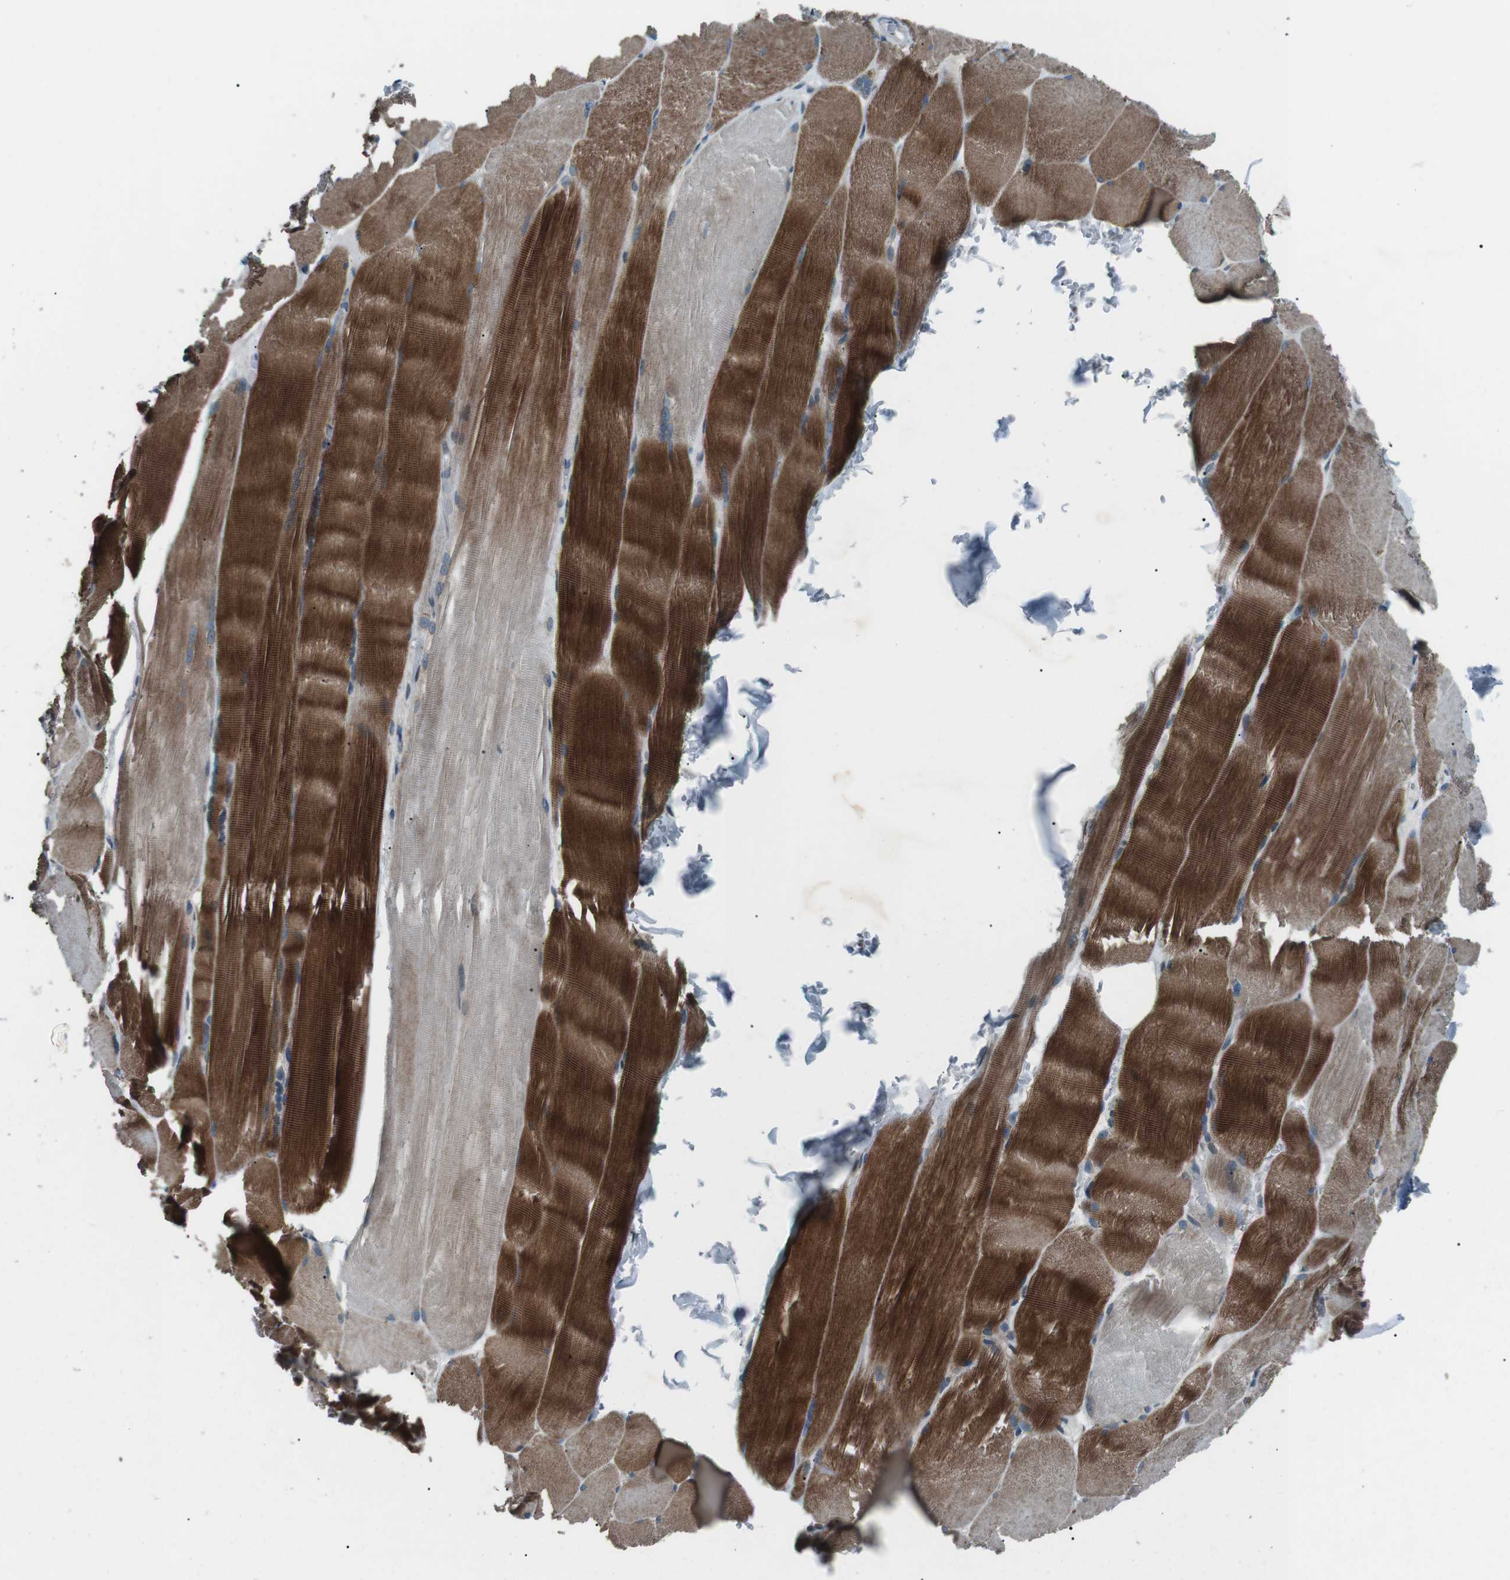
{"staining": {"intensity": "strong", "quantity": ">75%", "location": "cytoplasmic/membranous"}, "tissue": "skeletal muscle", "cell_type": "Myocytes", "image_type": "normal", "snomed": [{"axis": "morphology", "description": "Normal tissue, NOS"}, {"axis": "topography", "description": "Skin"}, {"axis": "topography", "description": "Skeletal muscle"}], "caption": "An image of human skeletal muscle stained for a protein demonstrates strong cytoplasmic/membranous brown staining in myocytes. (Stains: DAB (3,3'-diaminobenzidine) in brown, nuclei in blue, Microscopy: brightfield microscopy at high magnification).", "gene": "LRIG2", "patient": {"sex": "male", "age": 83}}